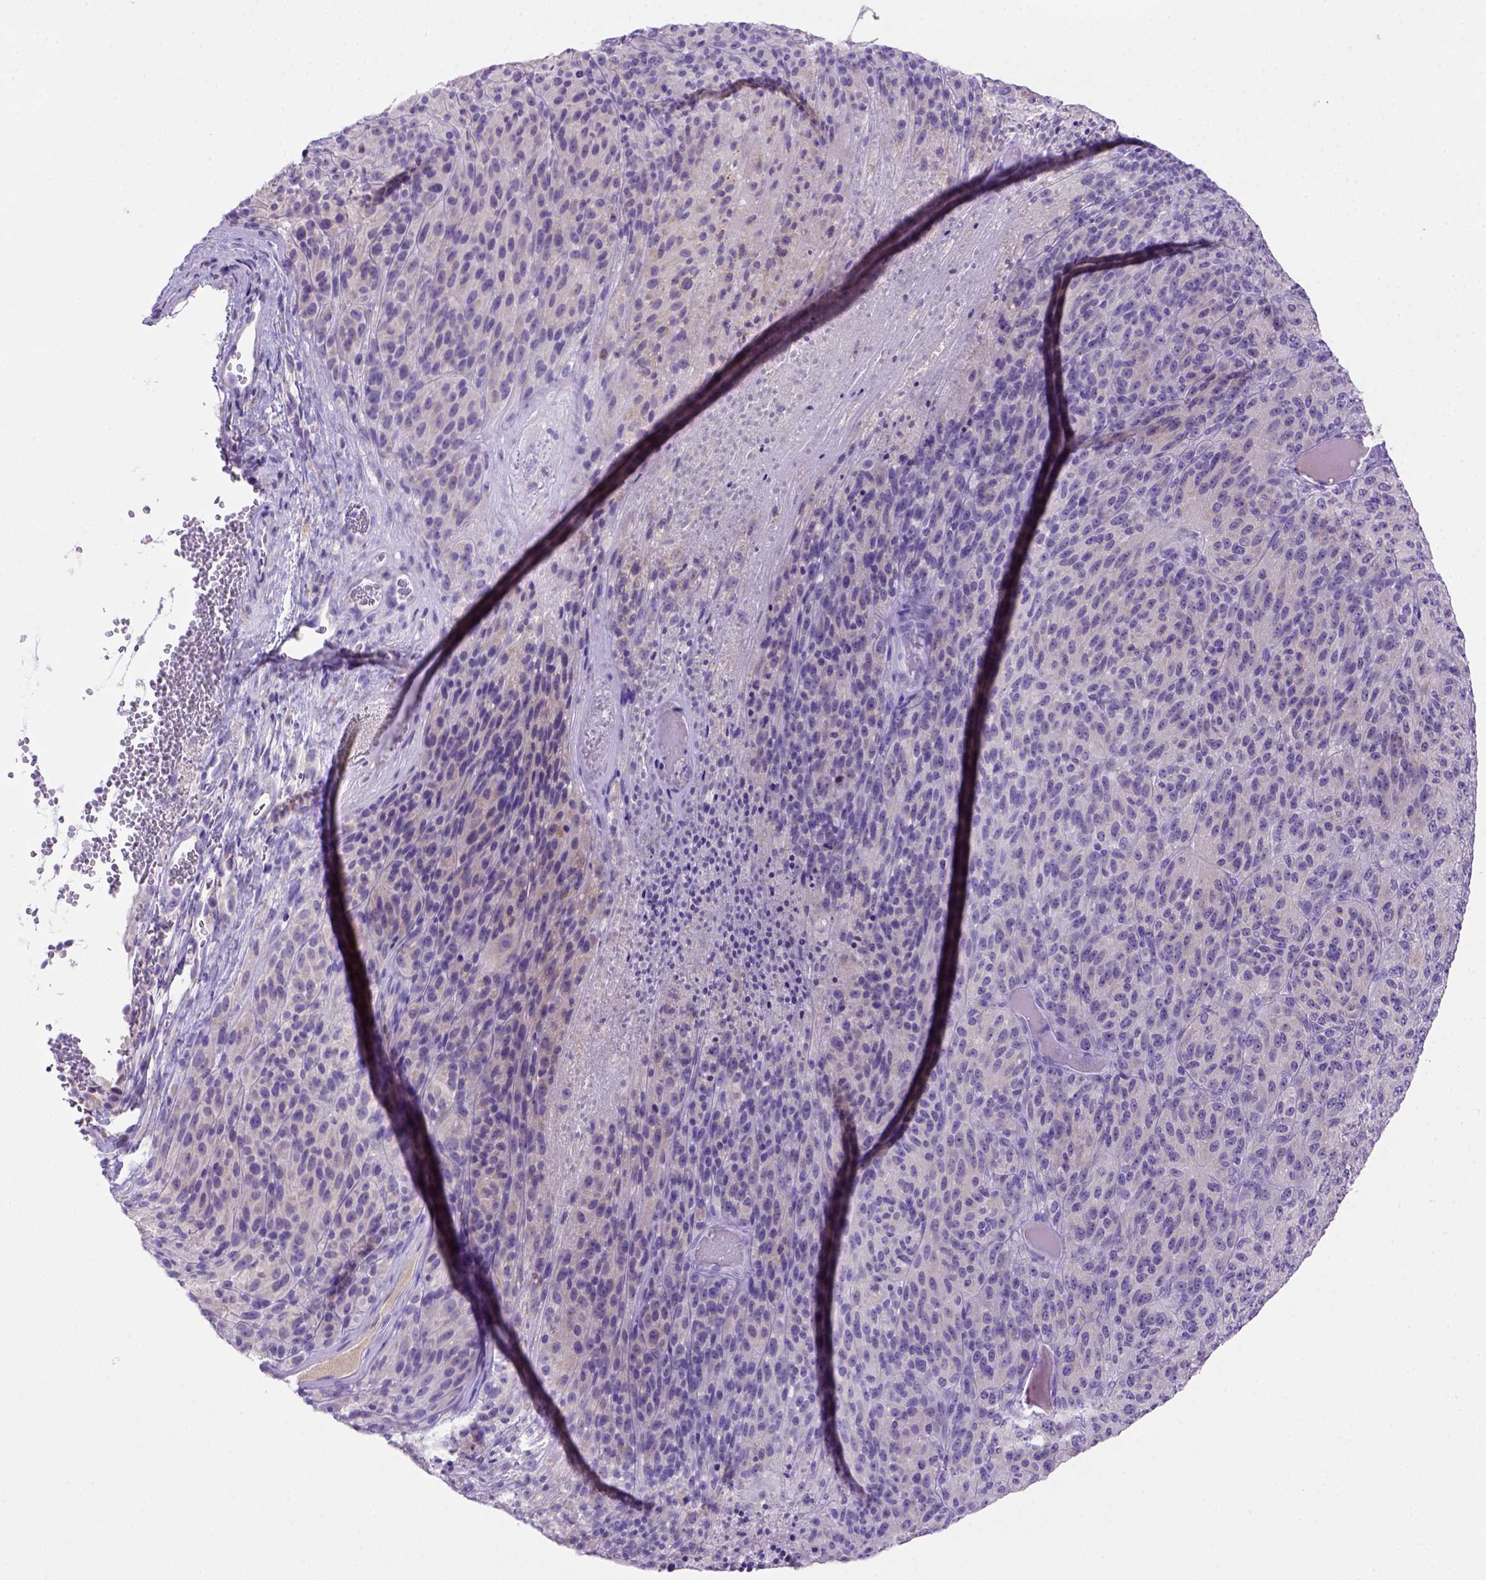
{"staining": {"intensity": "negative", "quantity": "none", "location": "none"}, "tissue": "melanoma", "cell_type": "Tumor cells", "image_type": "cancer", "snomed": [{"axis": "morphology", "description": "Malignant melanoma, Metastatic site"}, {"axis": "topography", "description": "Brain"}], "caption": "Image shows no protein staining in tumor cells of malignant melanoma (metastatic site) tissue.", "gene": "SIRPD", "patient": {"sex": "female", "age": 56}}